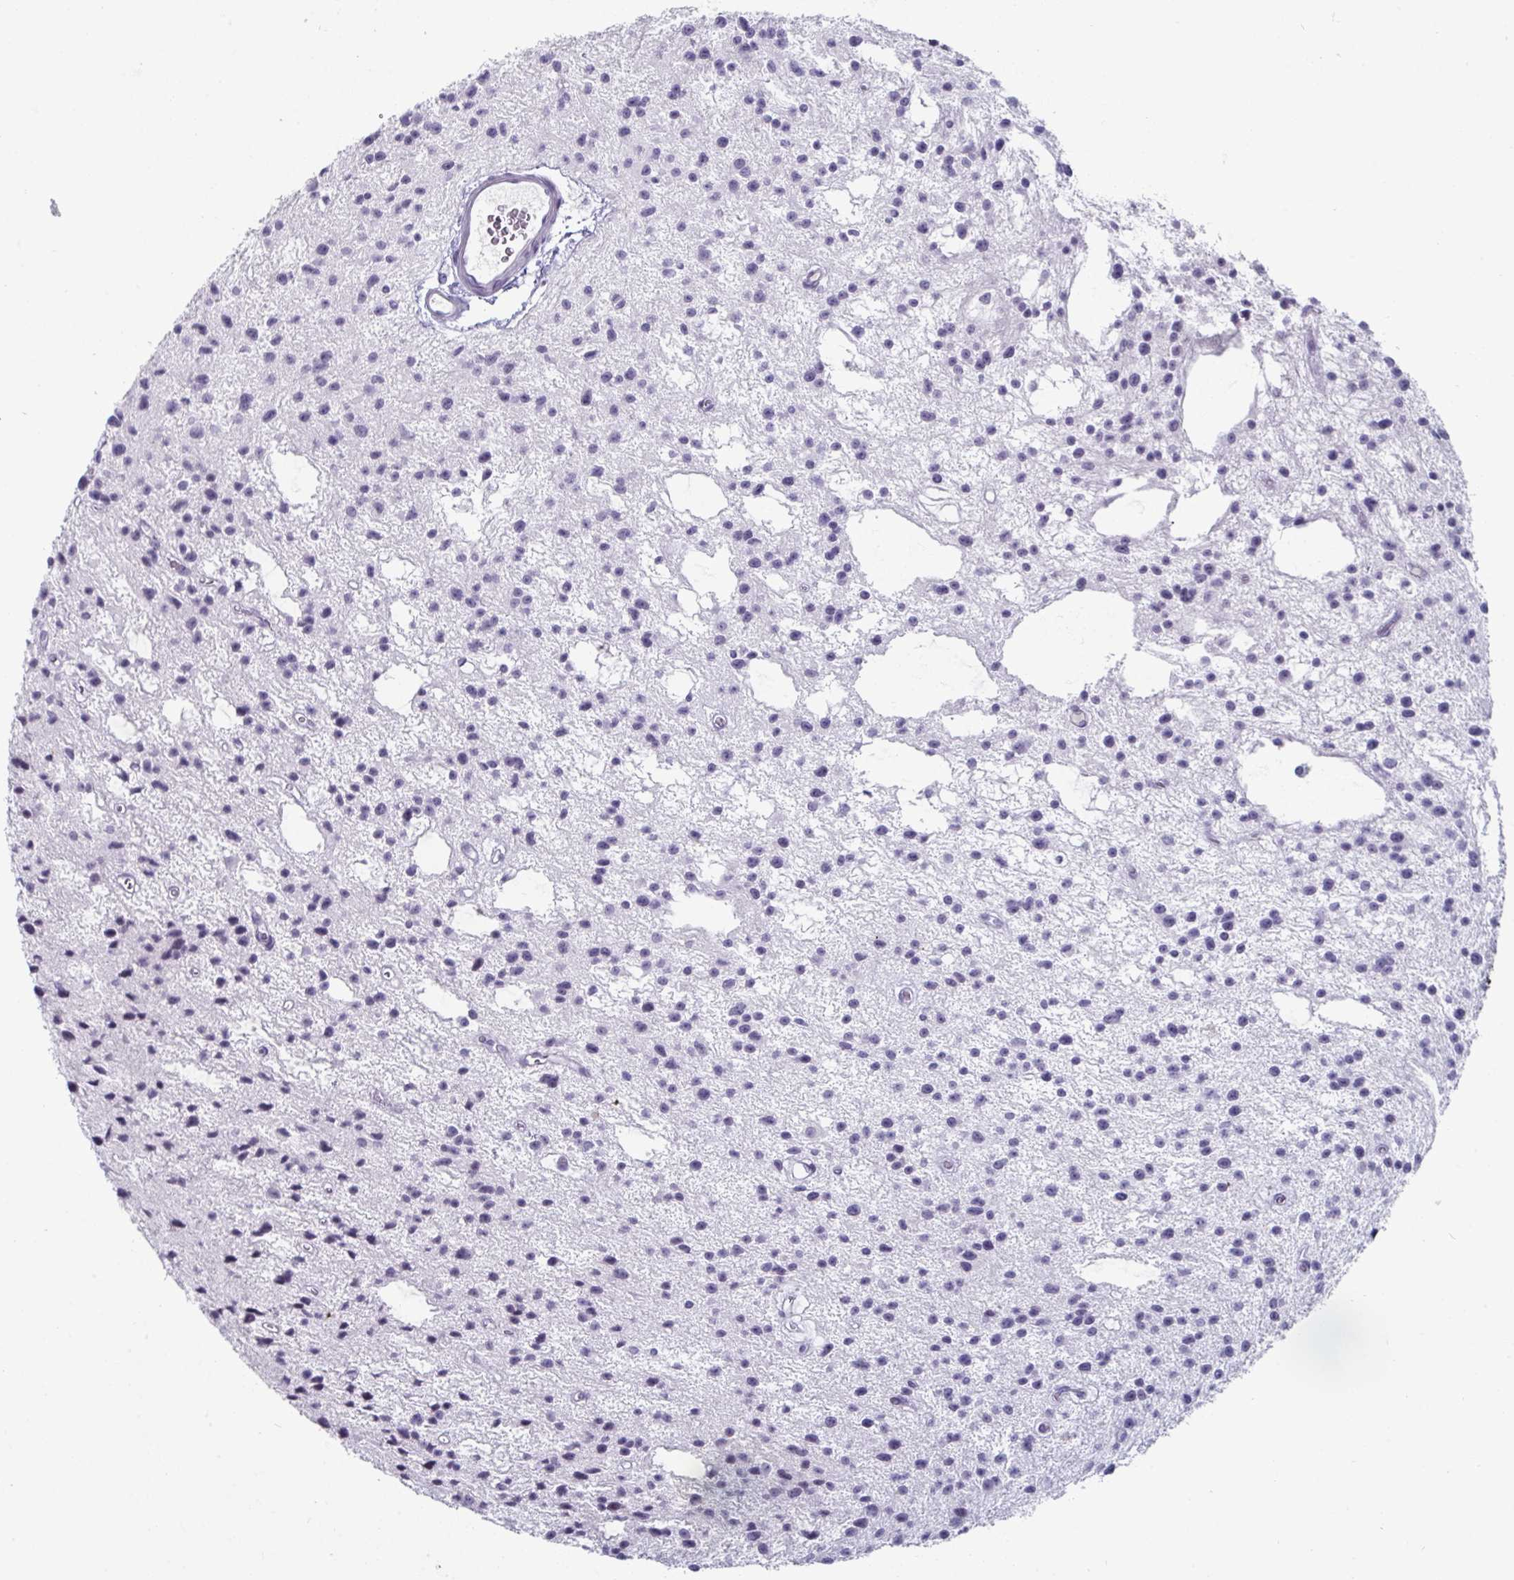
{"staining": {"intensity": "negative", "quantity": "none", "location": "none"}, "tissue": "glioma", "cell_type": "Tumor cells", "image_type": "cancer", "snomed": [{"axis": "morphology", "description": "Glioma, malignant, Low grade"}, {"axis": "topography", "description": "Brain"}], "caption": "High magnification brightfield microscopy of glioma stained with DAB (brown) and counterstained with hematoxylin (blue): tumor cells show no significant positivity.", "gene": "VSIG10L", "patient": {"sex": "male", "age": 43}}